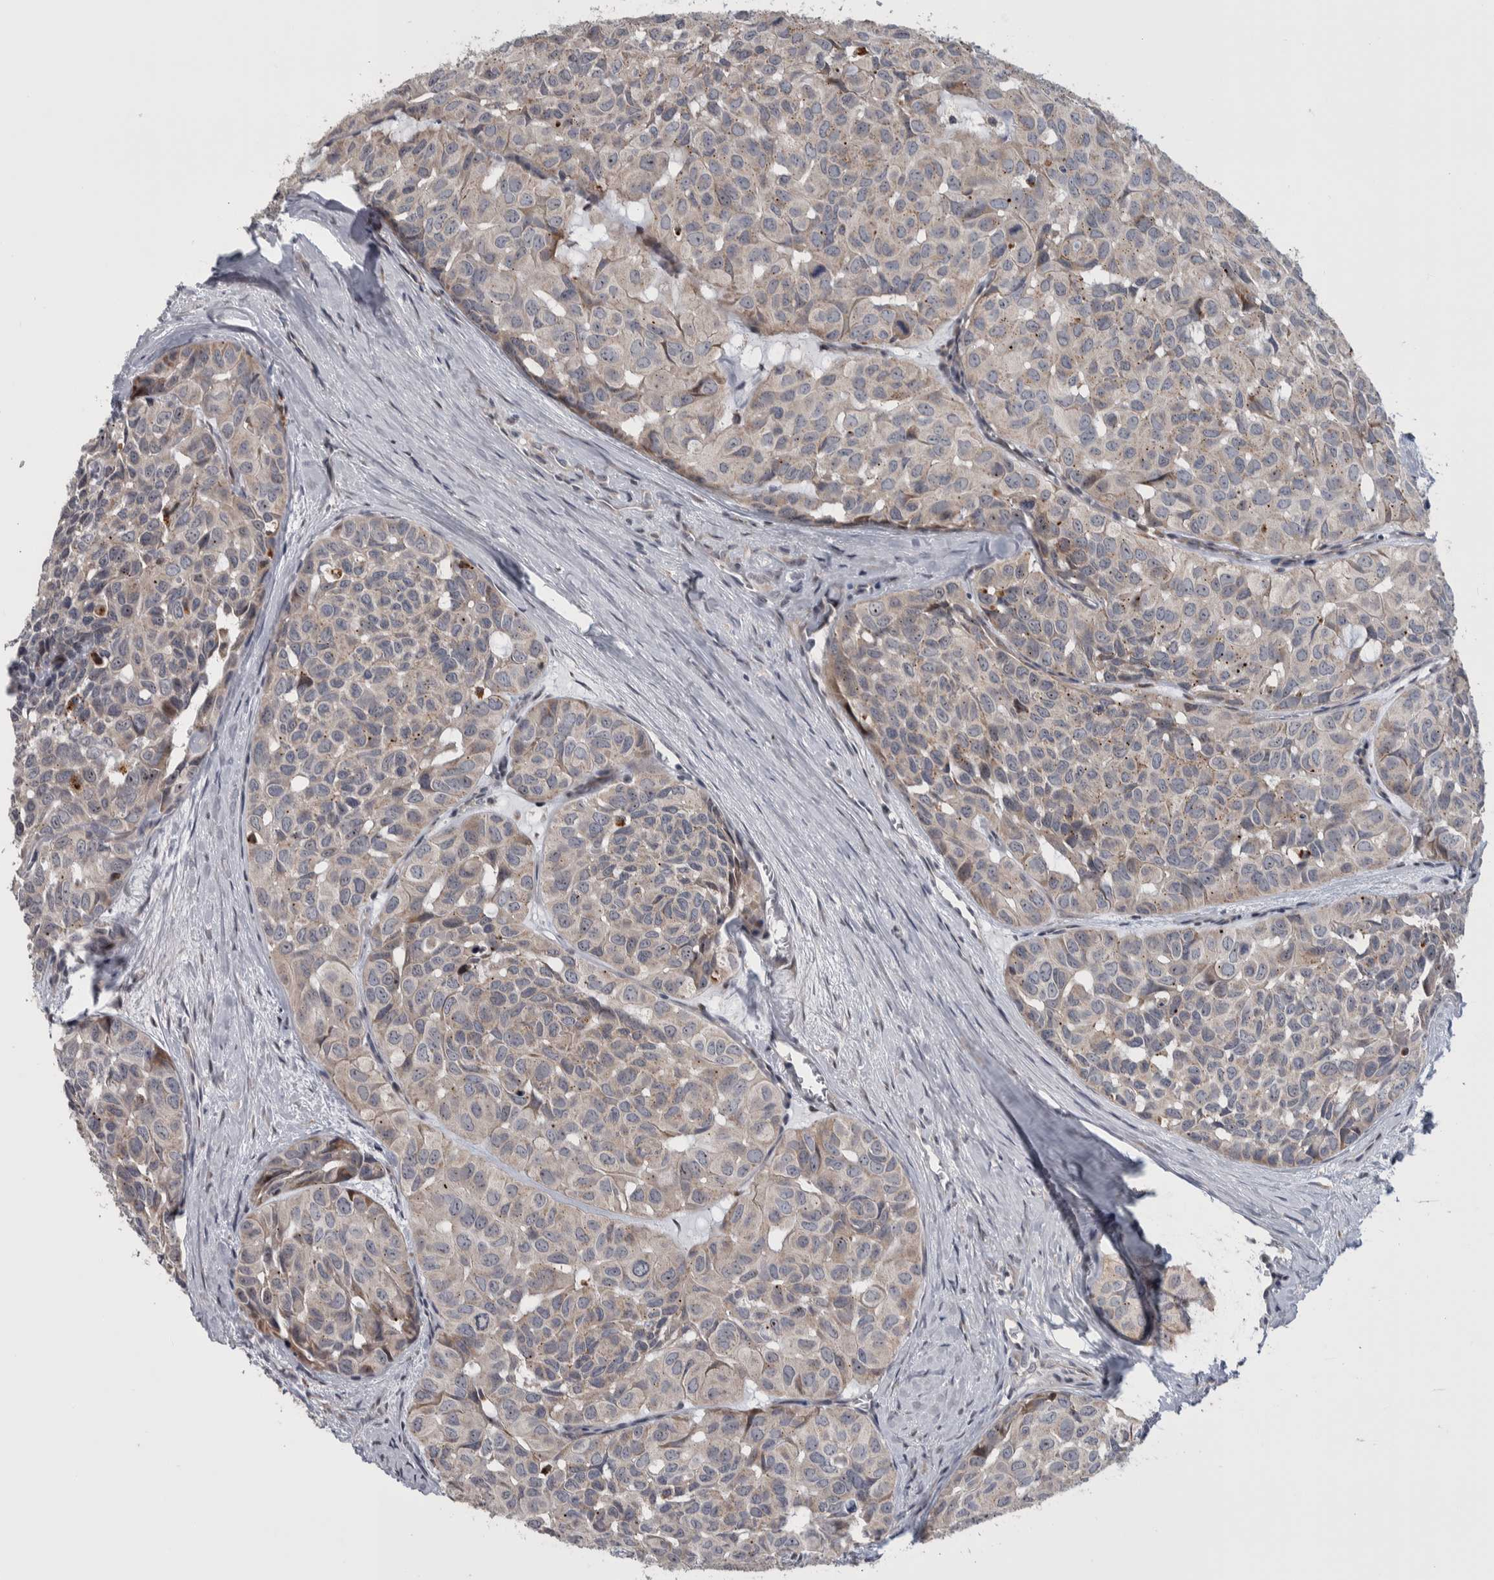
{"staining": {"intensity": "moderate", "quantity": "<25%", "location": "nuclear"}, "tissue": "head and neck cancer", "cell_type": "Tumor cells", "image_type": "cancer", "snomed": [{"axis": "morphology", "description": "Adenocarcinoma, NOS"}, {"axis": "topography", "description": "Salivary gland, NOS"}, {"axis": "topography", "description": "Head-Neck"}], "caption": "Protein staining displays moderate nuclear expression in about <25% of tumor cells in head and neck cancer (adenocarcinoma). (Stains: DAB in brown, nuclei in blue, Microscopy: brightfield microscopy at high magnification).", "gene": "PRRG4", "patient": {"sex": "female", "age": 76}}